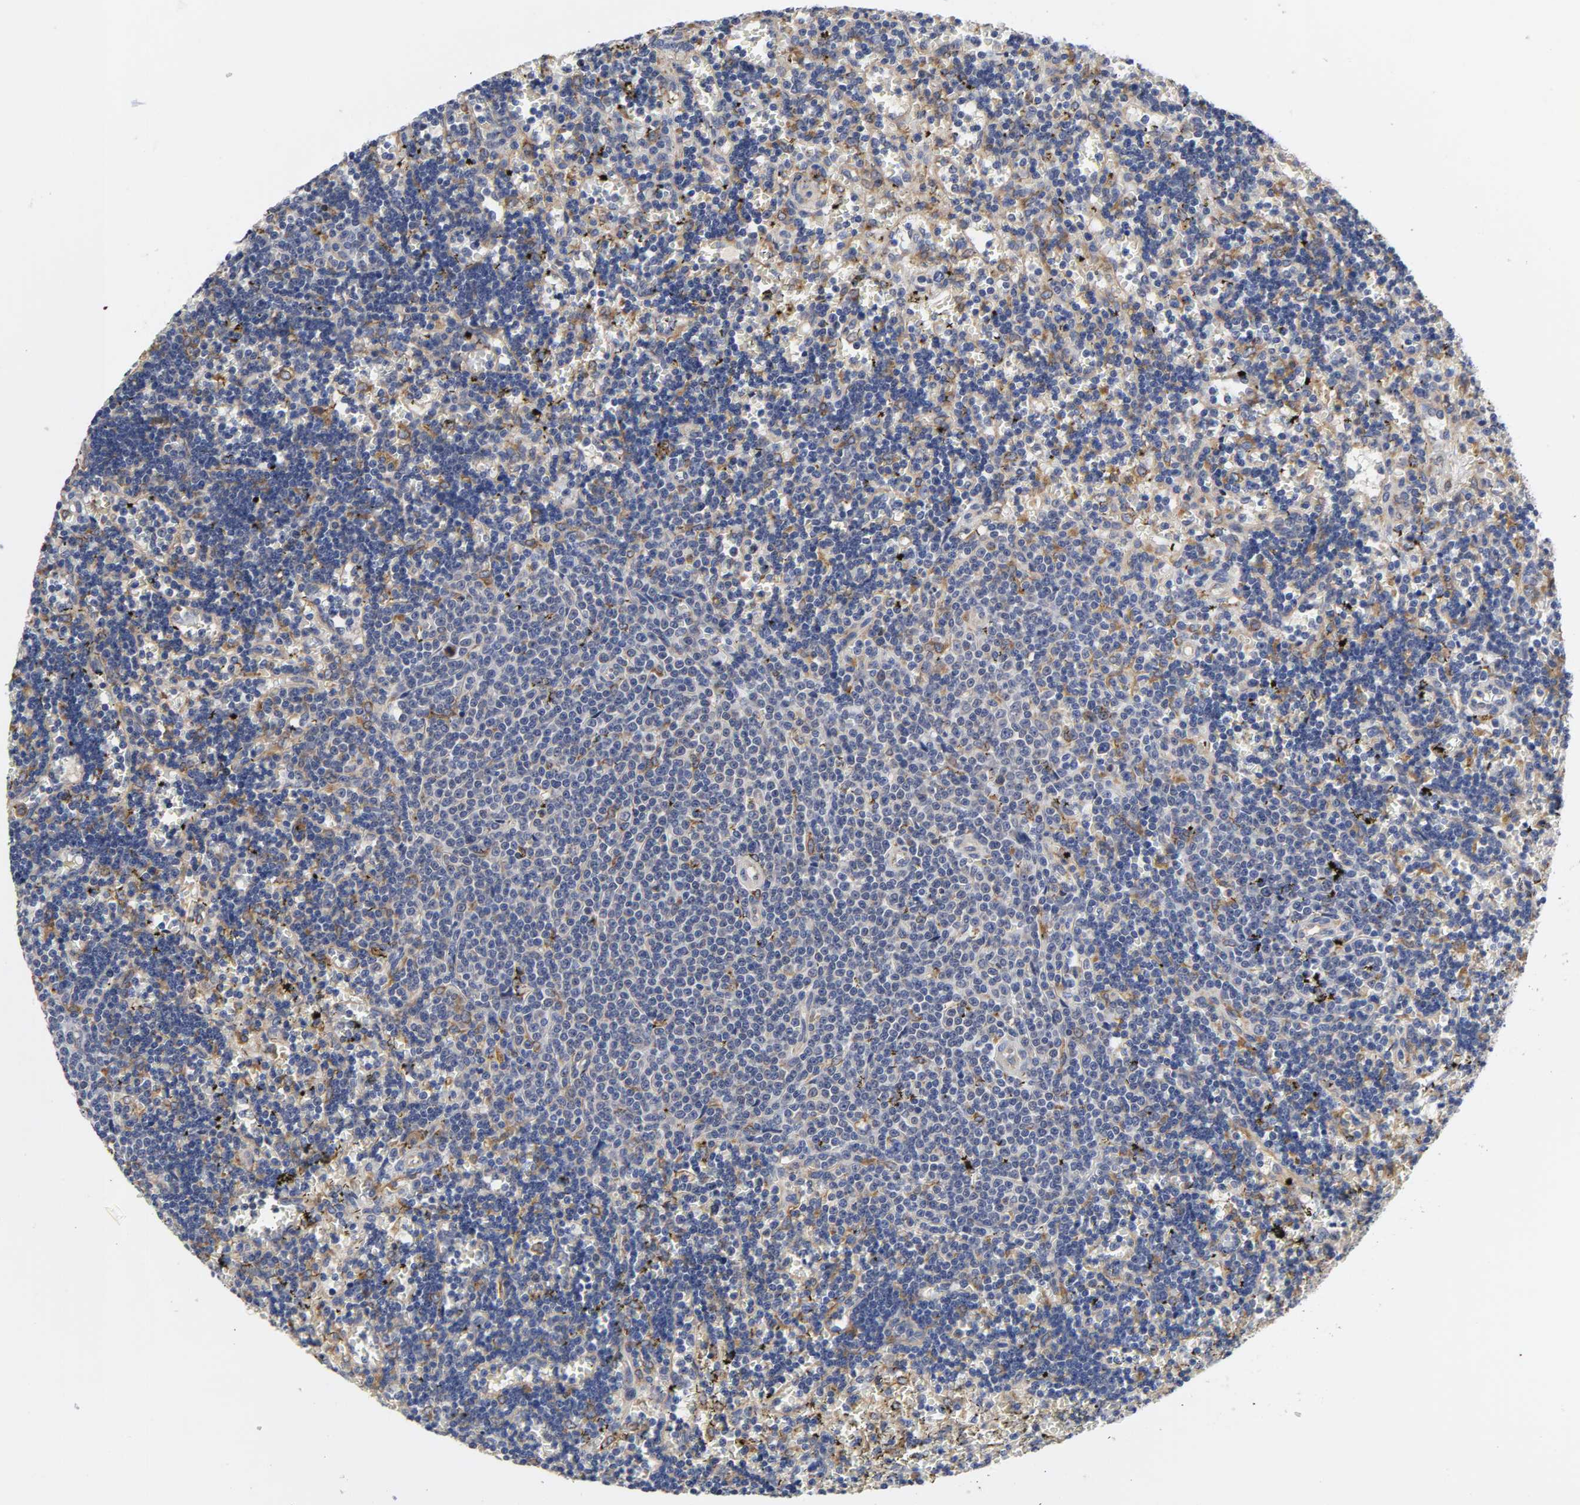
{"staining": {"intensity": "moderate", "quantity": "25%-75%", "location": "cytoplasmic/membranous"}, "tissue": "lymphoma", "cell_type": "Tumor cells", "image_type": "cancer", "snomed": [{"axis": "morphology", "description": "Malignant lymphoma, non-Hodgkin's type, Low grade"}, {"axis": "topography", "description": "Spleen"}], "caption": "Lymphoma tissue demonstrates moderate cytoplasmic/membranous expression in about 25%-75% of tumor cells, visualized by immunohistochemistry. Using DAB (brown) and hematoxylin (blue) stains, captured at high magnification using brightfield microscopy.", "gene": "HCK", "patient": {"sex": "male", "age": 60}}